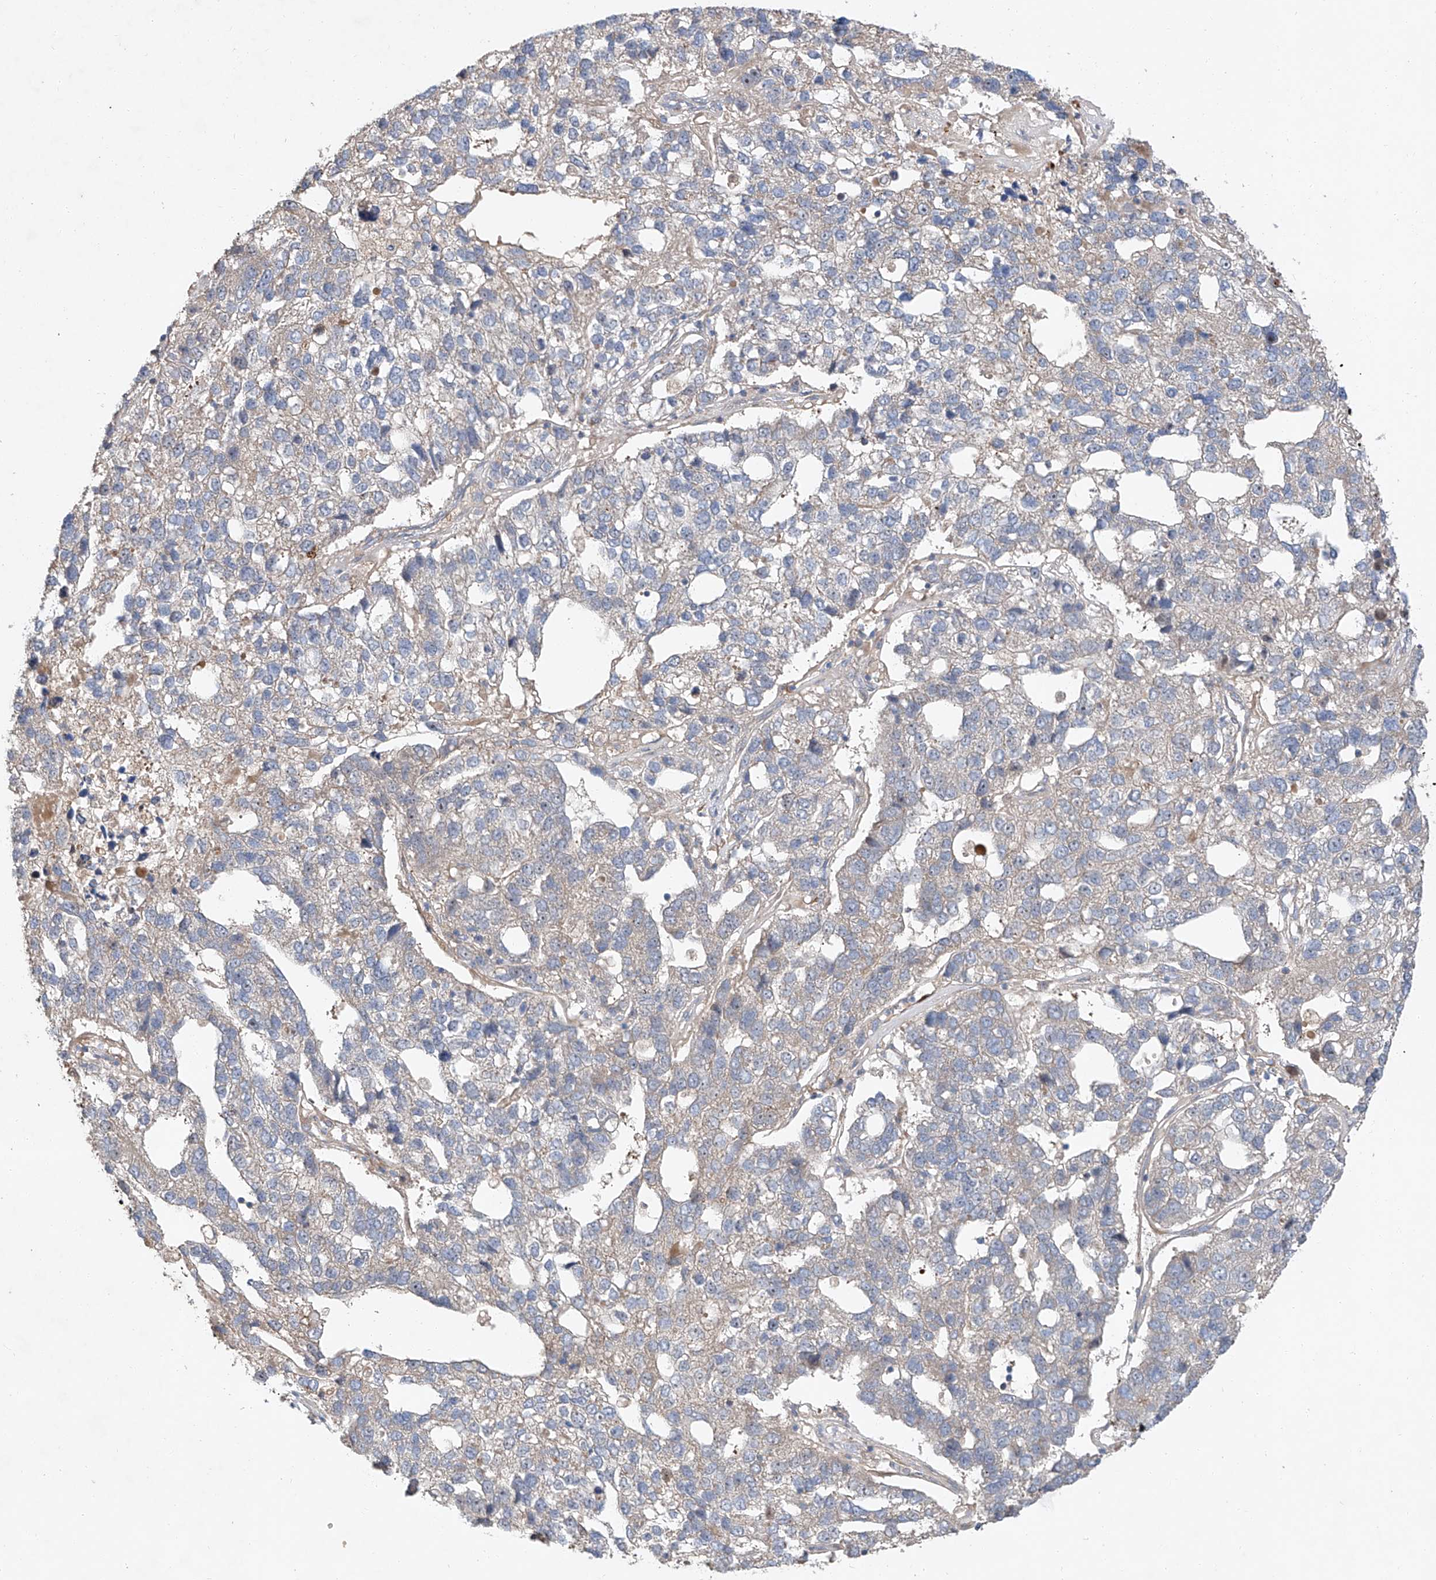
{"staining": {"intensity": "negative", "quantity": "none", "location": "none"}, "tissue": "pancreatic cancer", "cell_type": "Tumor cells", "image_type": "cancer", "snomed": [{"axis": "morphology", "description": "Adenocarcinoma, NOS"}, {"axis": "topography", "description": "Pancreas"}], "caption": "Tumor cells show no significant protein expression in pancreatic adenocarcinoma.", "gene": "USF3", "patient": {"sex": "female", "age": 61}}